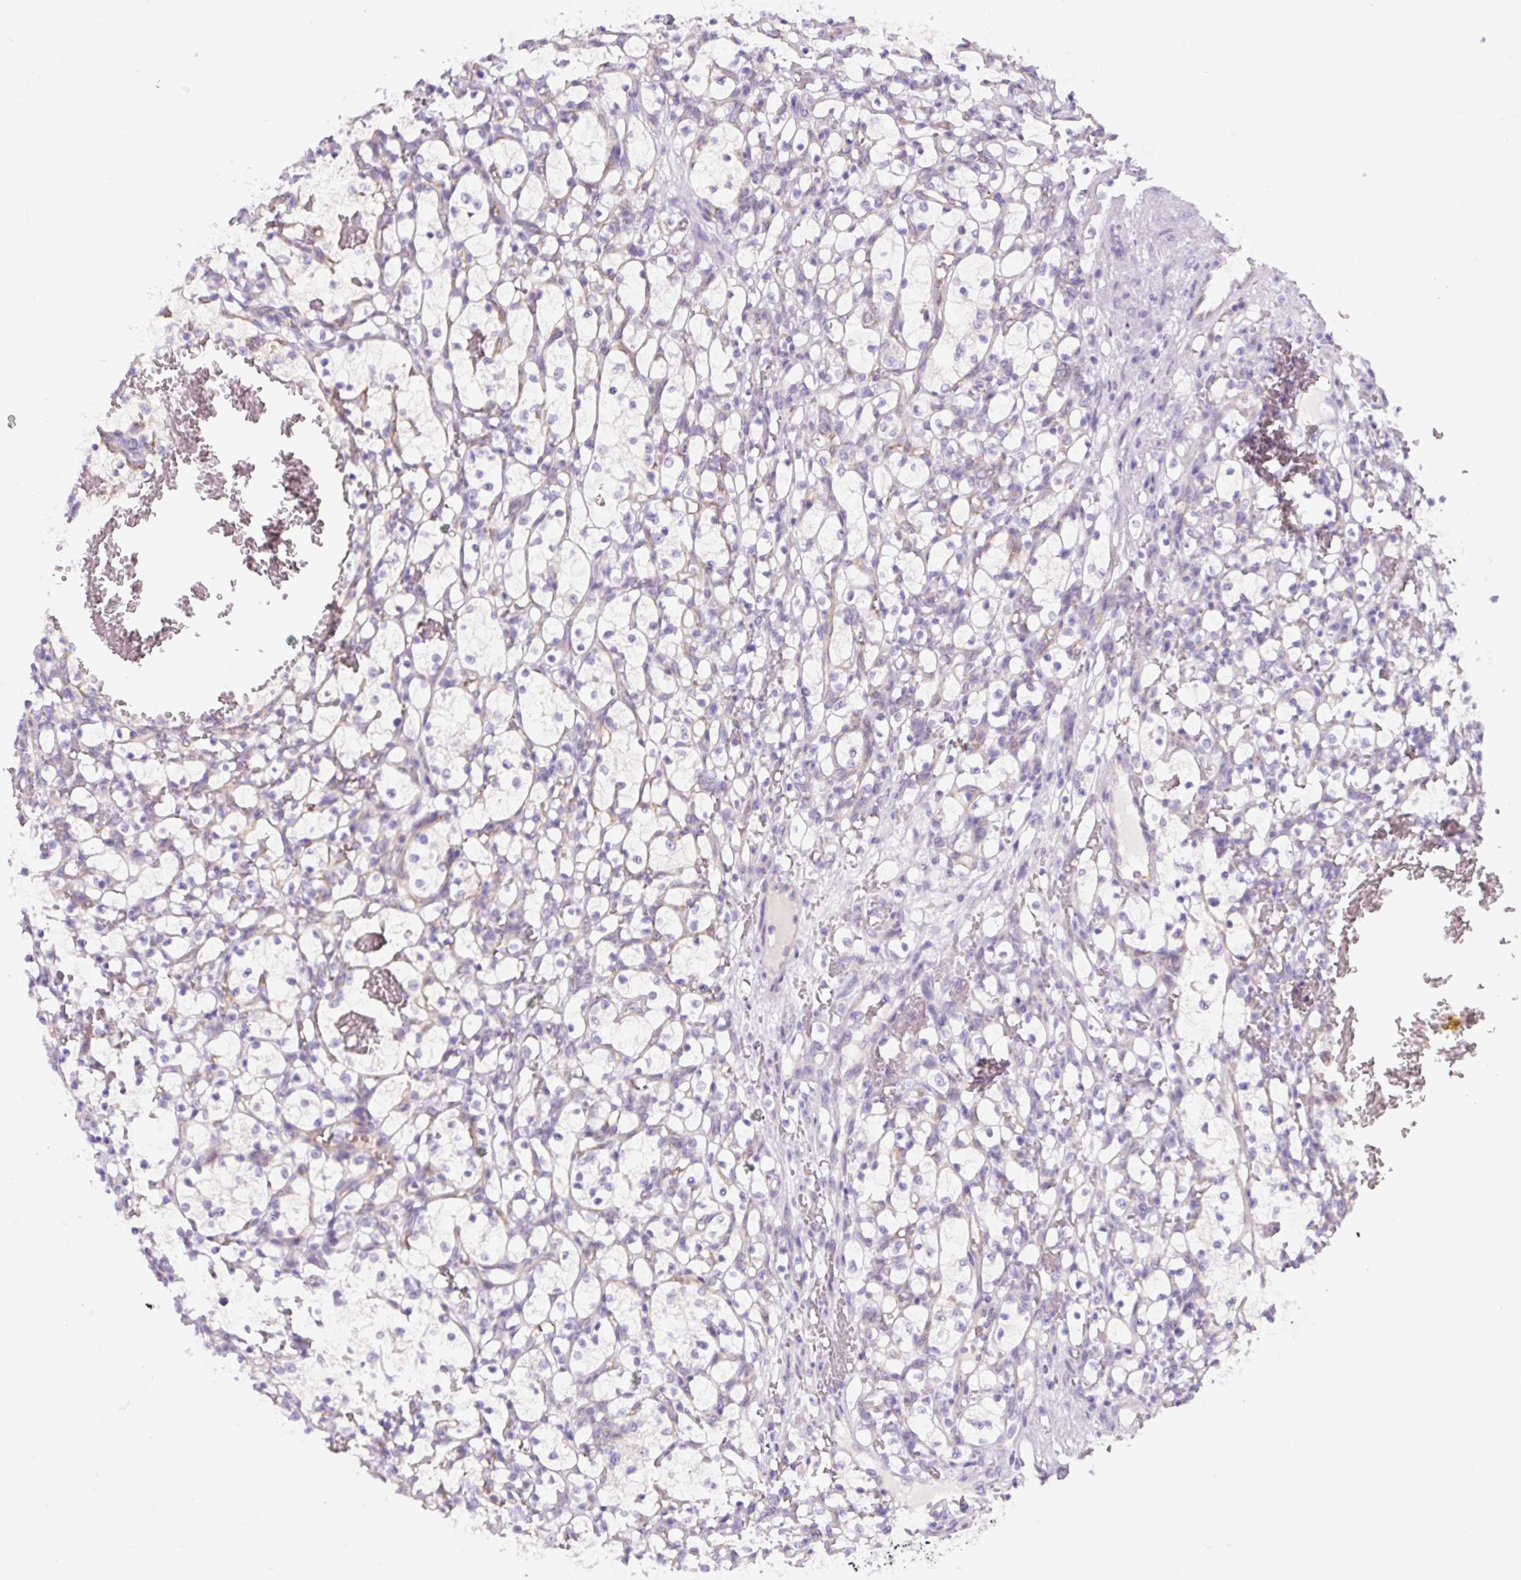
{"staining": {"intensity": "negative", "quantity": "none", "location": "none"}, "tissue": "renal cancer", "cell_type": "Tumor cells", "image_type": "cancer", "snomed": [{"axis": "morphology", "description": "Adenocarcinoma, NOS"}, {"axis": "topography", "description": "Kidney"}], "caption": "Tumor cells show no significant protein positivity in adenocarcinoma (renal). (DAB (3,3'-diaminobenzidine) immunohistochemistry (IHC), high magnification).", "gene": "CCL25", "patient": {"sex": "female", "age": 69}}